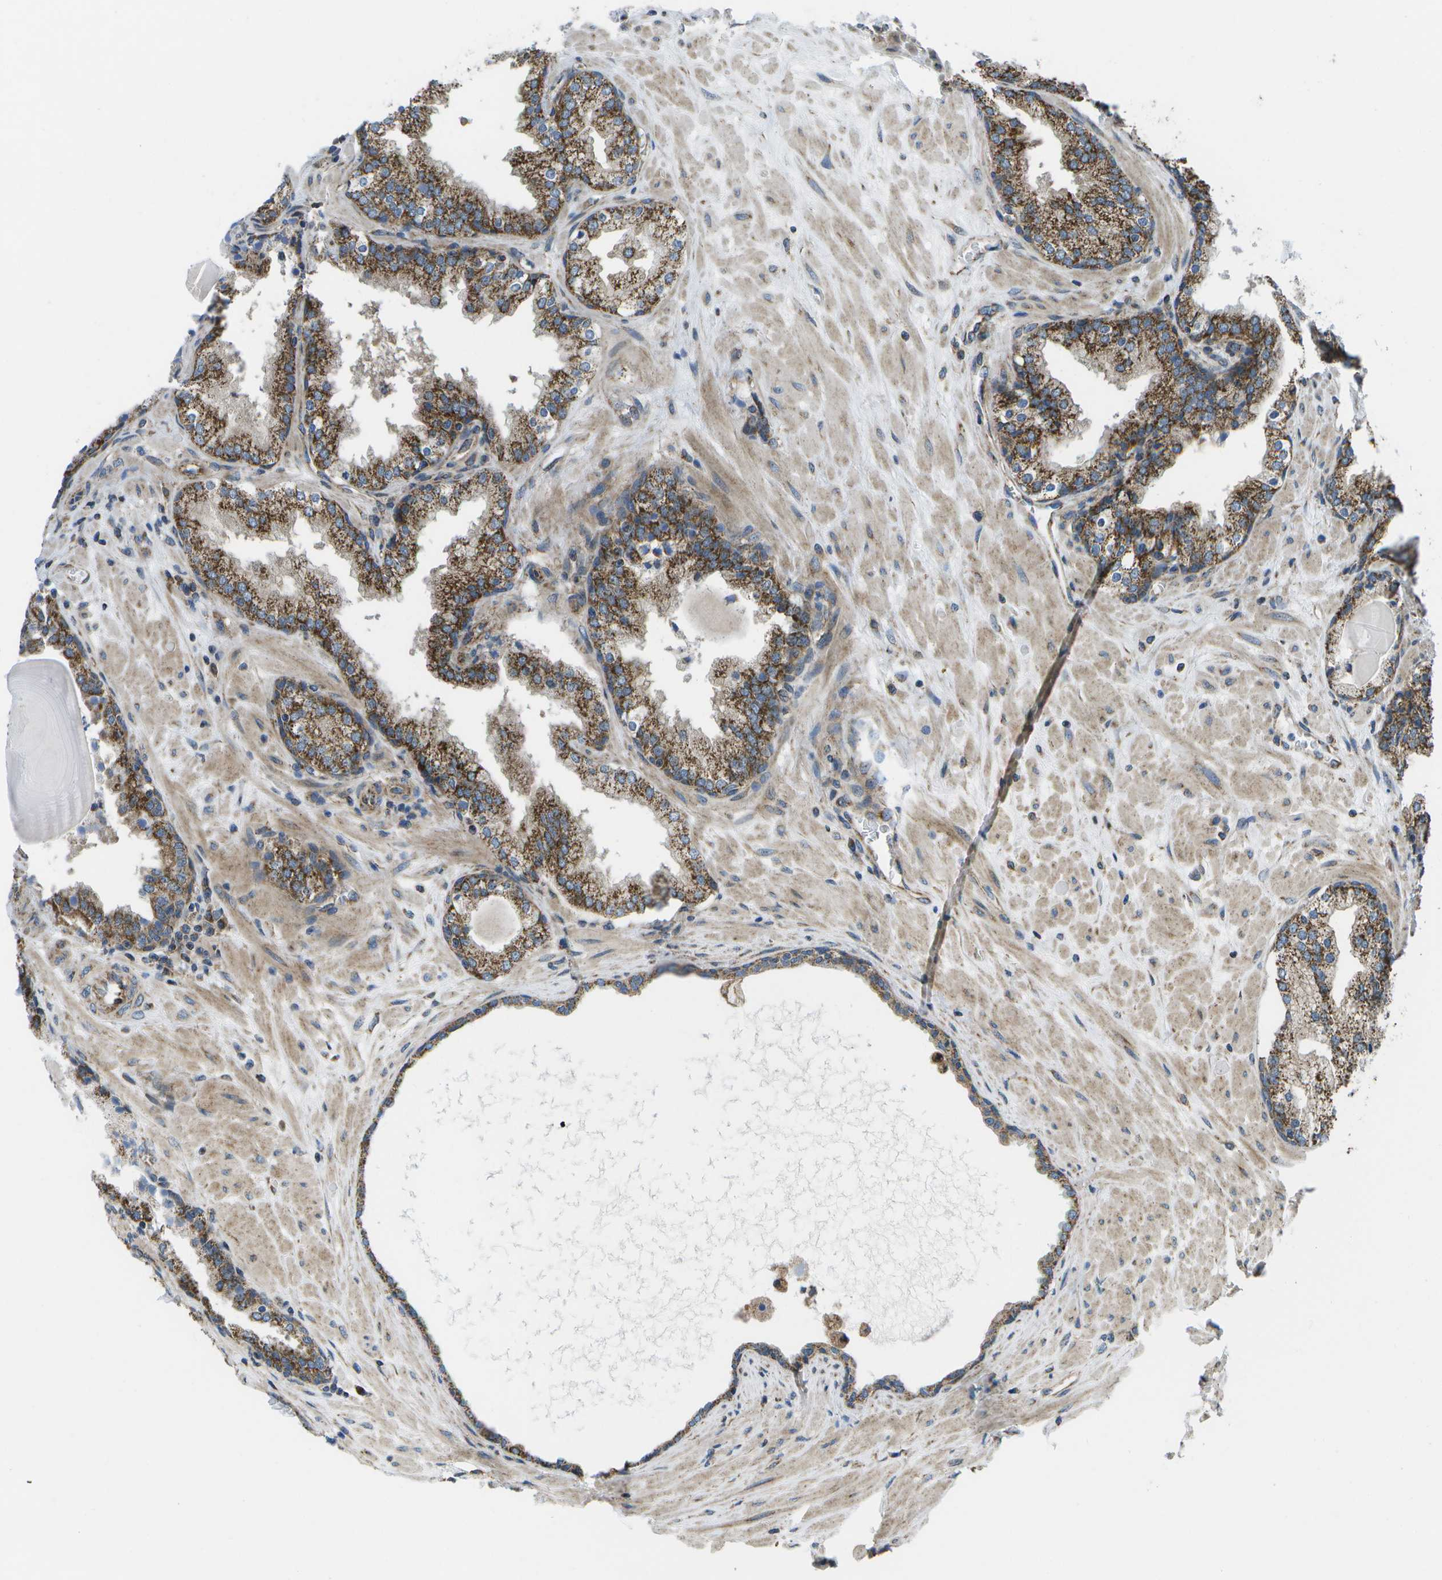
{"staining": {"intensity": "moderate", "quantity": ">75%", "location": "cytoplasmic/membranous"}, "tissue": "prostate", "cell_type": "Glandular cells", "image_type": "normal", "snomed": [{"axis": "morphology", "description": "Normal tissue, NOS"}, {"axis": "topography", "description": "Prostate"}], "caption": "This image reveals immunohistochemistry (IHC) staining of benign human prostate, with medium moderate cytoplasmic/membranous expression in approximately >75% of glandular cells.", "gene": "MVK", "patient": {"sex": "male", "age": 51}}